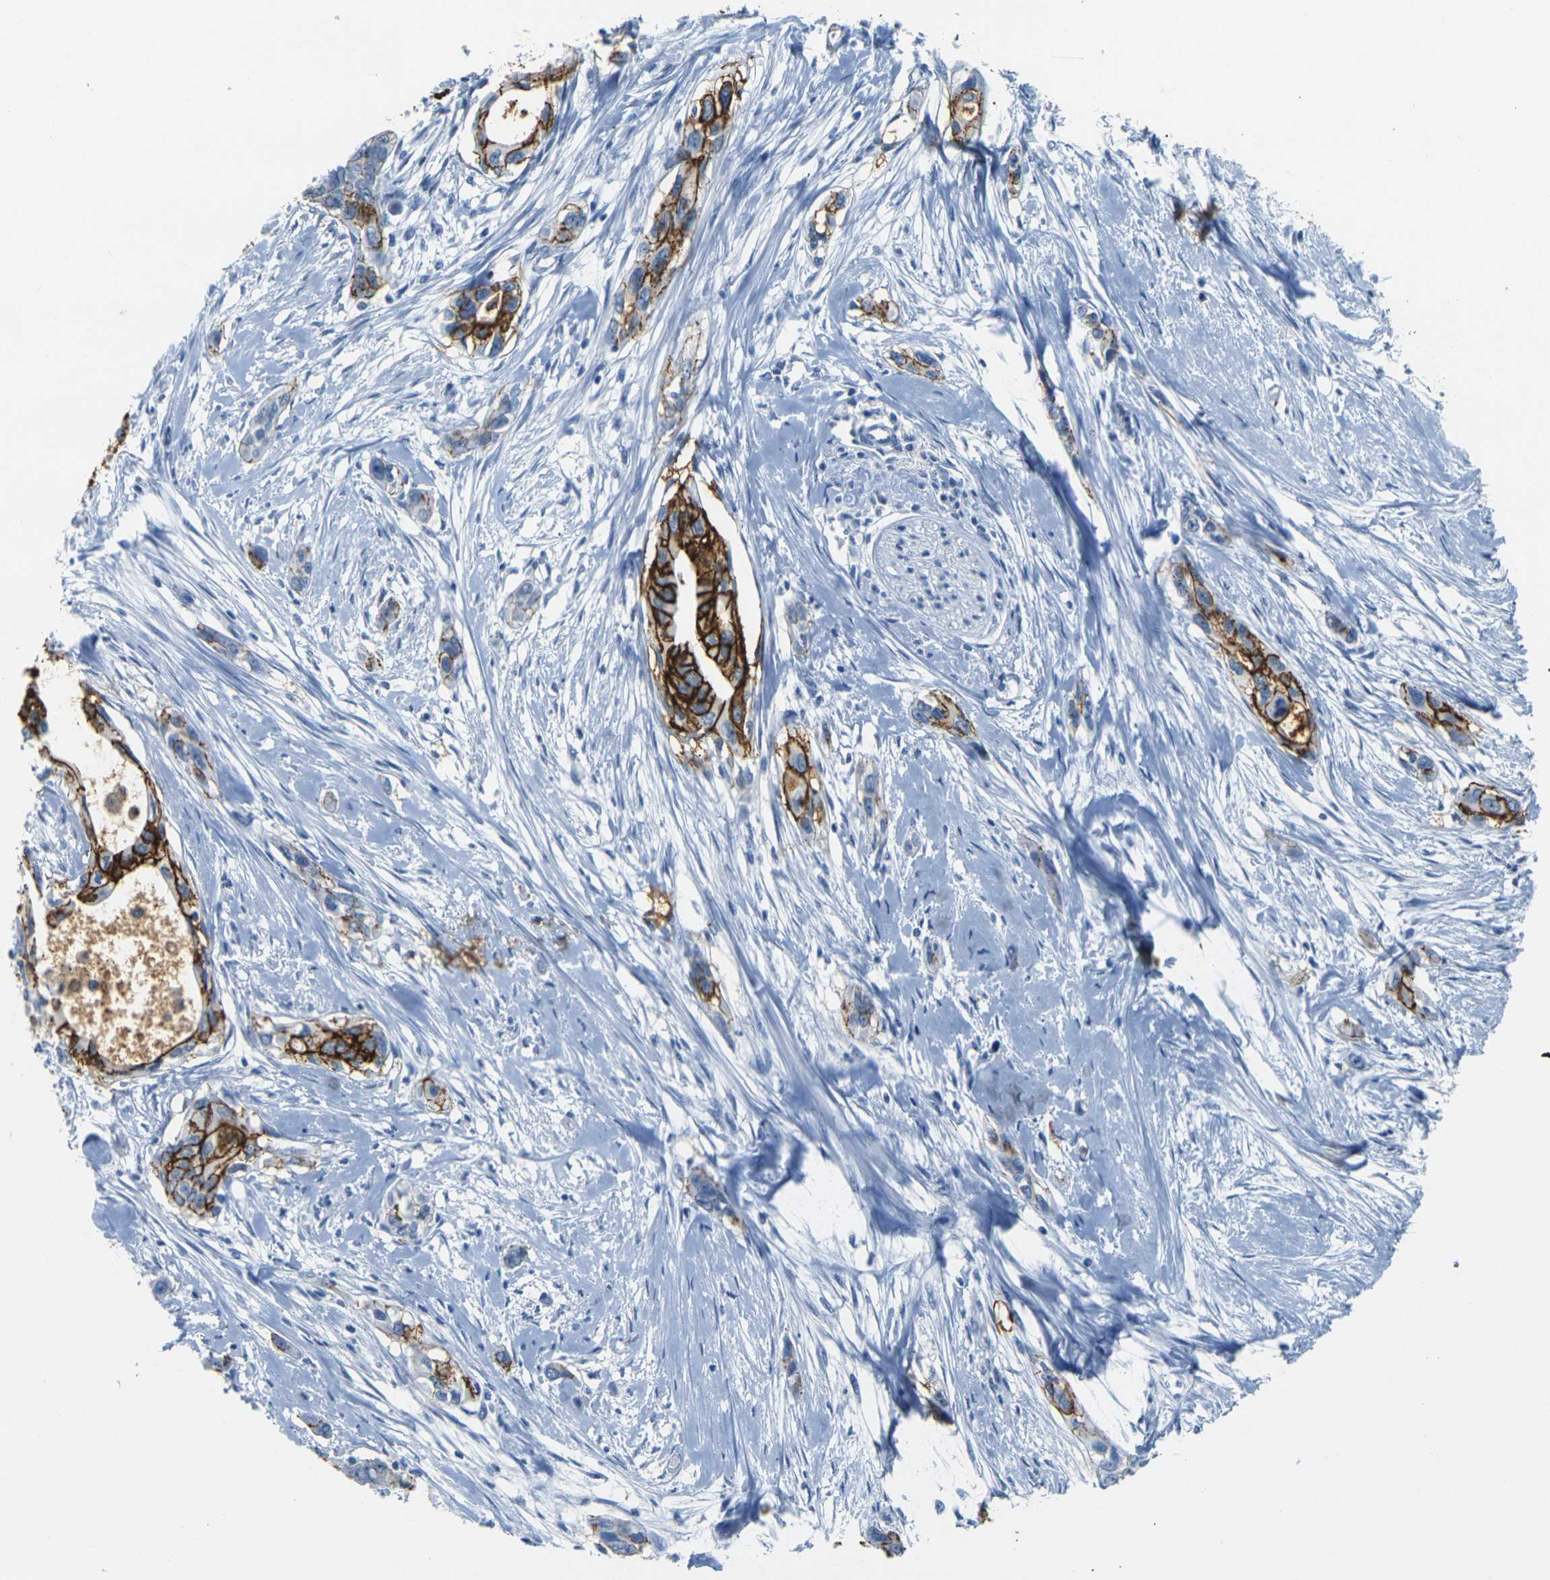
{"staining": {"intensity": "strong", "quantity": ">75%", "location": "cytoplasmic/membranous"}, "tissue": "pancreatic cancer", "cell_type": "Tumor cells", "image_type": "cancer", "snomed": [{"axis": "morphology", "description": "Adenocarcinoma, NOS"}, {"axis": "topography", "description": "Pancreas"}], "caption": "This photomicrograph demonstrates immunohistochemistry staining of human pancreatic adenocarcinoma, with high strong cytoplasmic/membranous staining in approximately >75% of tumor cells.", "gene": "CLDN7", "patient": {"sex": "female", "age": 60}}